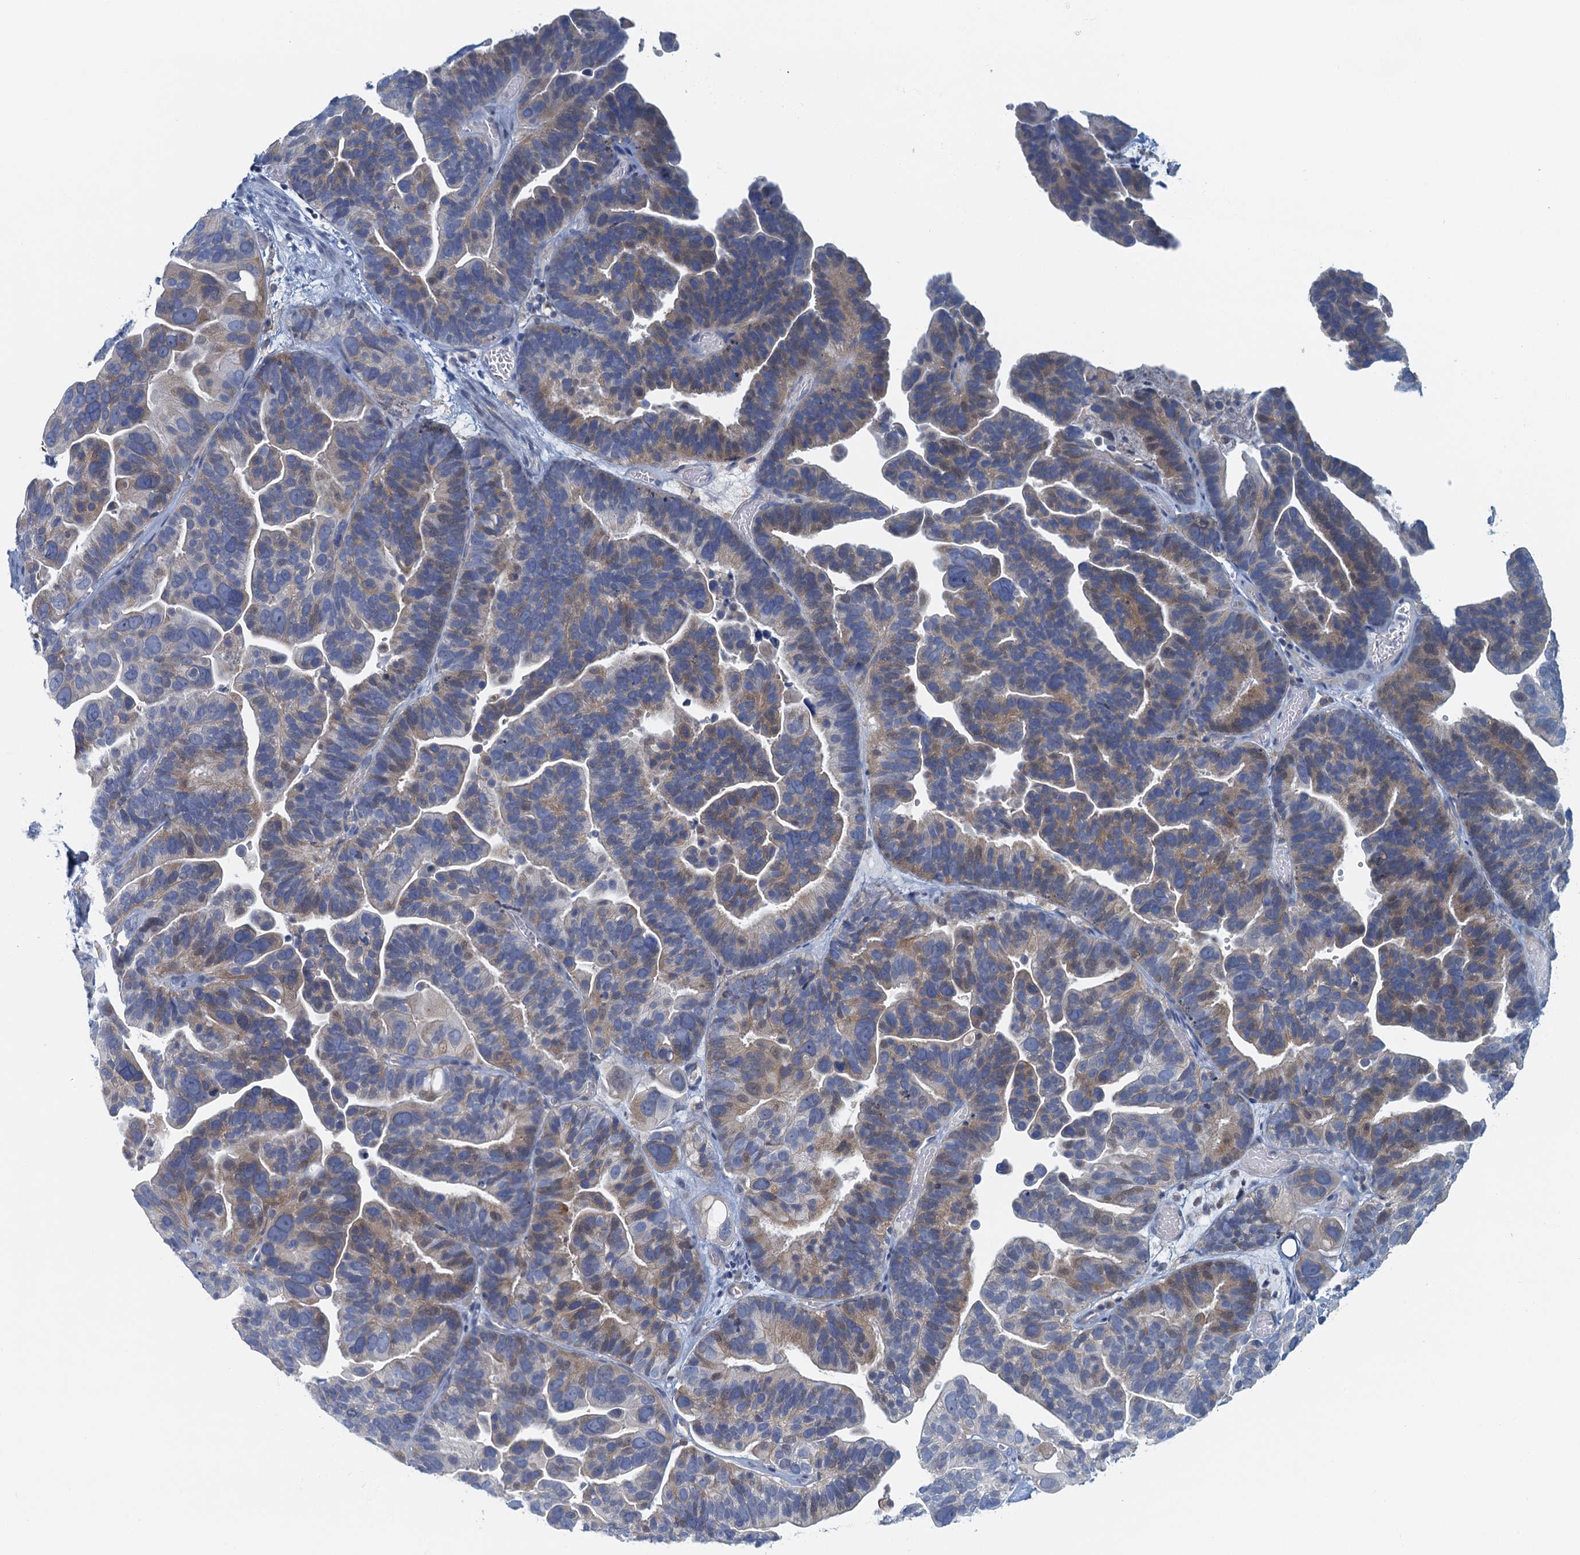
{"staining": {"intensity": "moderate", "quantity": "<25%", "location": "cytoplasmic/membranous"}, "tissue": "ovarian cancer", "cell_type": "Tumor cells", "image_type": "cancer", "snomed": [{"axis": "morphology", "description": "Cystadenocarcinoma, serous, NOS"}, {"axis": "topography", "description": "Ovary"}], "caption": "A low amount of moderate cytoplasmic/membranous positivity is appreciated in approximately <25% of tumor cells in serous cystadenocarcinoma (ovarian) tissue. (DAB (3,3'-diaminobenzidine) = brown stain, brightfield microscopy at high magnification).", "gene": "NCKAP1L", "patient": {"sex": "female", "age": 56}}